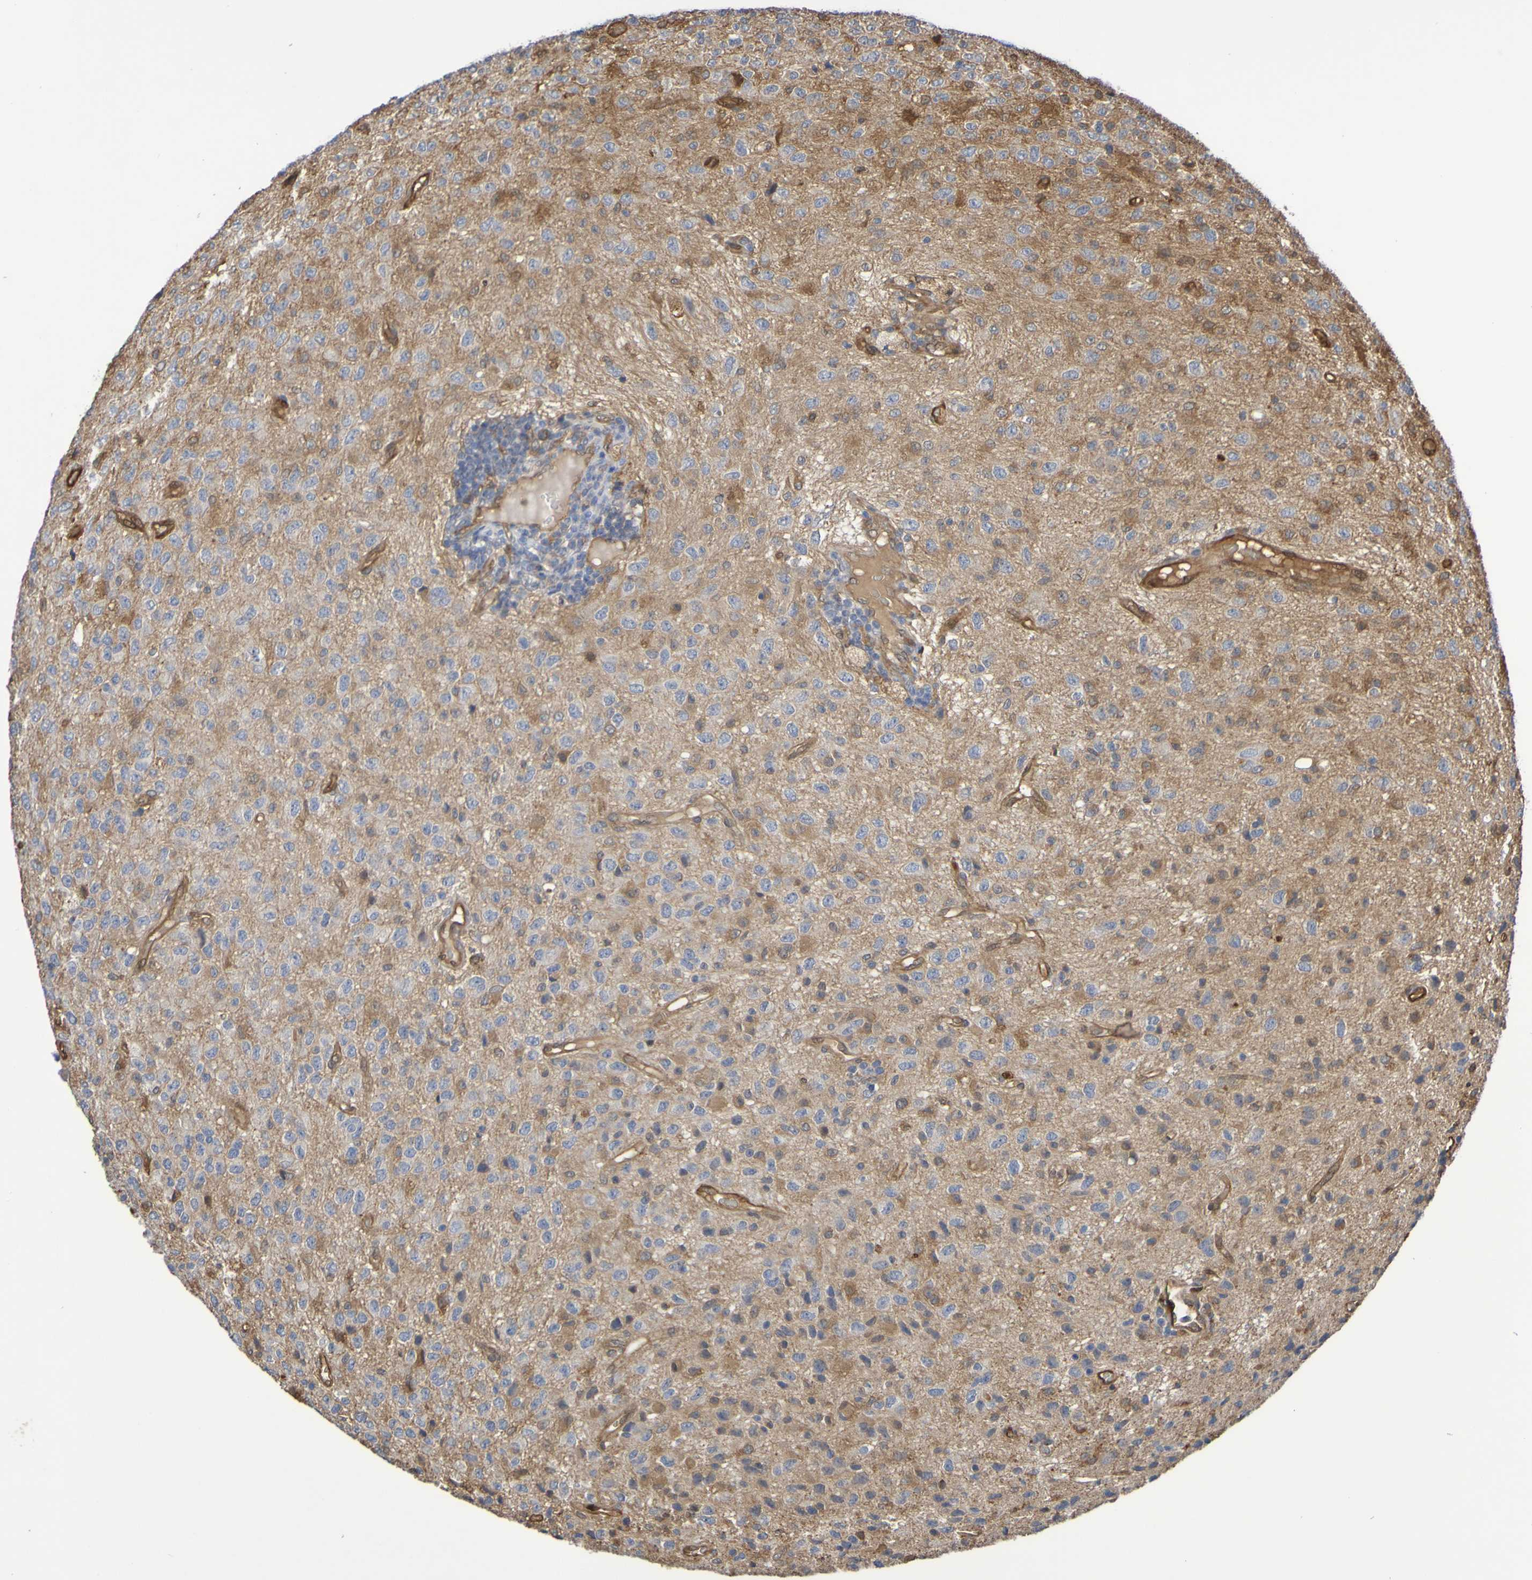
{"staining": {"intensity": "moderate", "quantity": ">75%", "location": "cytoplasmic/membranous"}, "tissue": "glioma", "cell_type": "Tumor cells", "image_type": "cancer", "snomed": [{"axis": "morphology", "description": "Glioma, malignant, High grade"}, {"axis": "topography", "description": "pancreas cauda"}], "caption": "A photomicrograph of malignant glioma (high-grade) stained for a protein exhibits moderate cytoplasmic/membranous brown staining in tumor cells. The protein of interest is stained brown, and the nuclei are stained in blue (DAB (3,3'-diaminobenzidine) IHC with brightfield microscopy, high magnification).", "gene": "SERPINB6", "patient": {"sex": "male", "age": 60}}